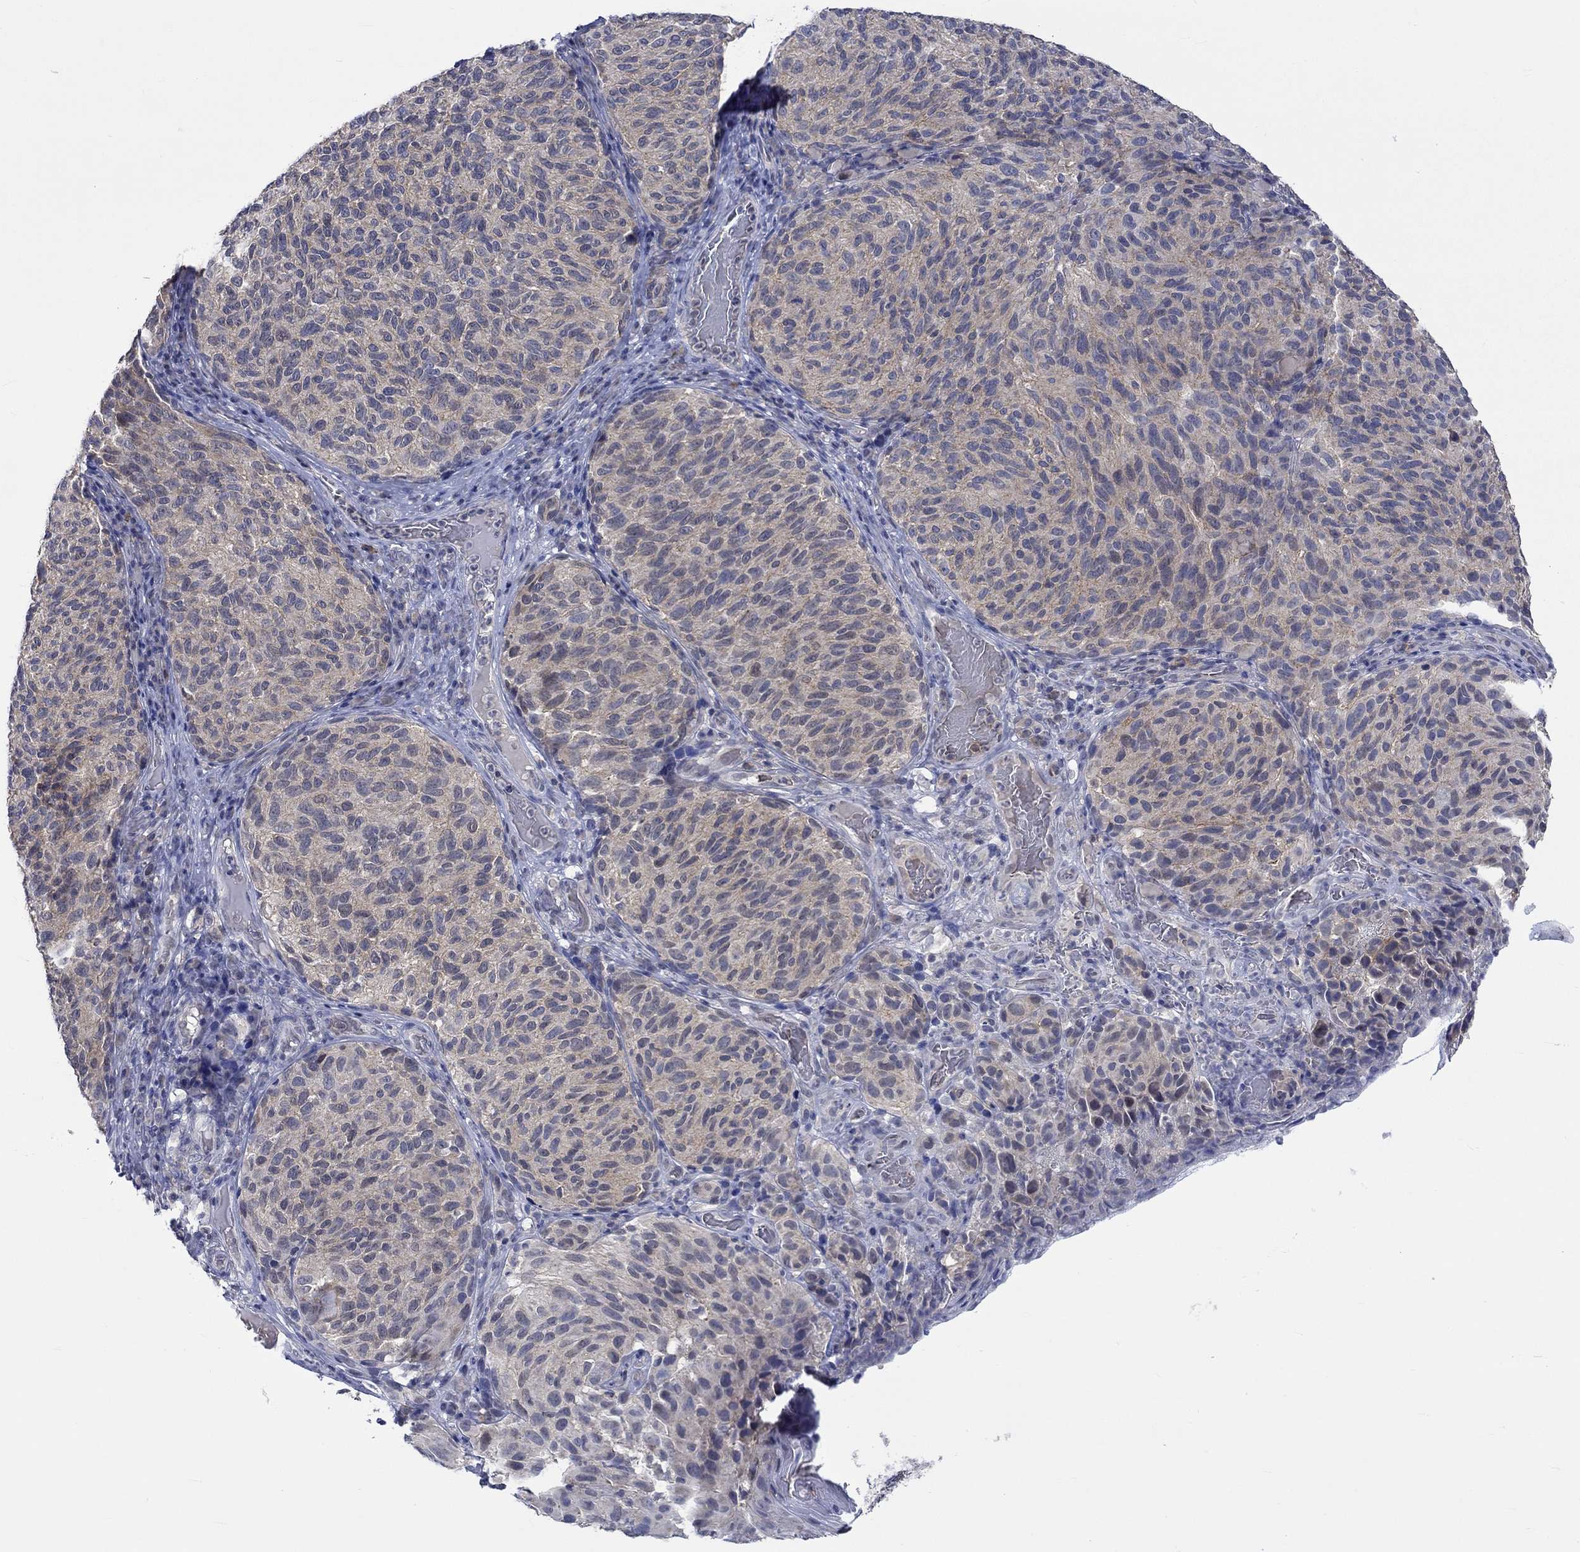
{"staining": {"intensity": "weak", "quantity": "25%-75%", "location": "cytoplasmic/membranous"}, "tissue": "melanoma", "cell_type": "Tumor cells", "image_type": "cancer", "snomed": [{"axis": "morphology", "description": "Malignant melanoma, NOS"}, {"axis": "topography", "description": "Skin"}], "caption": "Weak cytoplasmic/membranous protein expression is present in about 25%-75% of tumor cells in malignant melanoma.", "gene": "WASF1", "patient": {"sex": "female", "age": 73}}